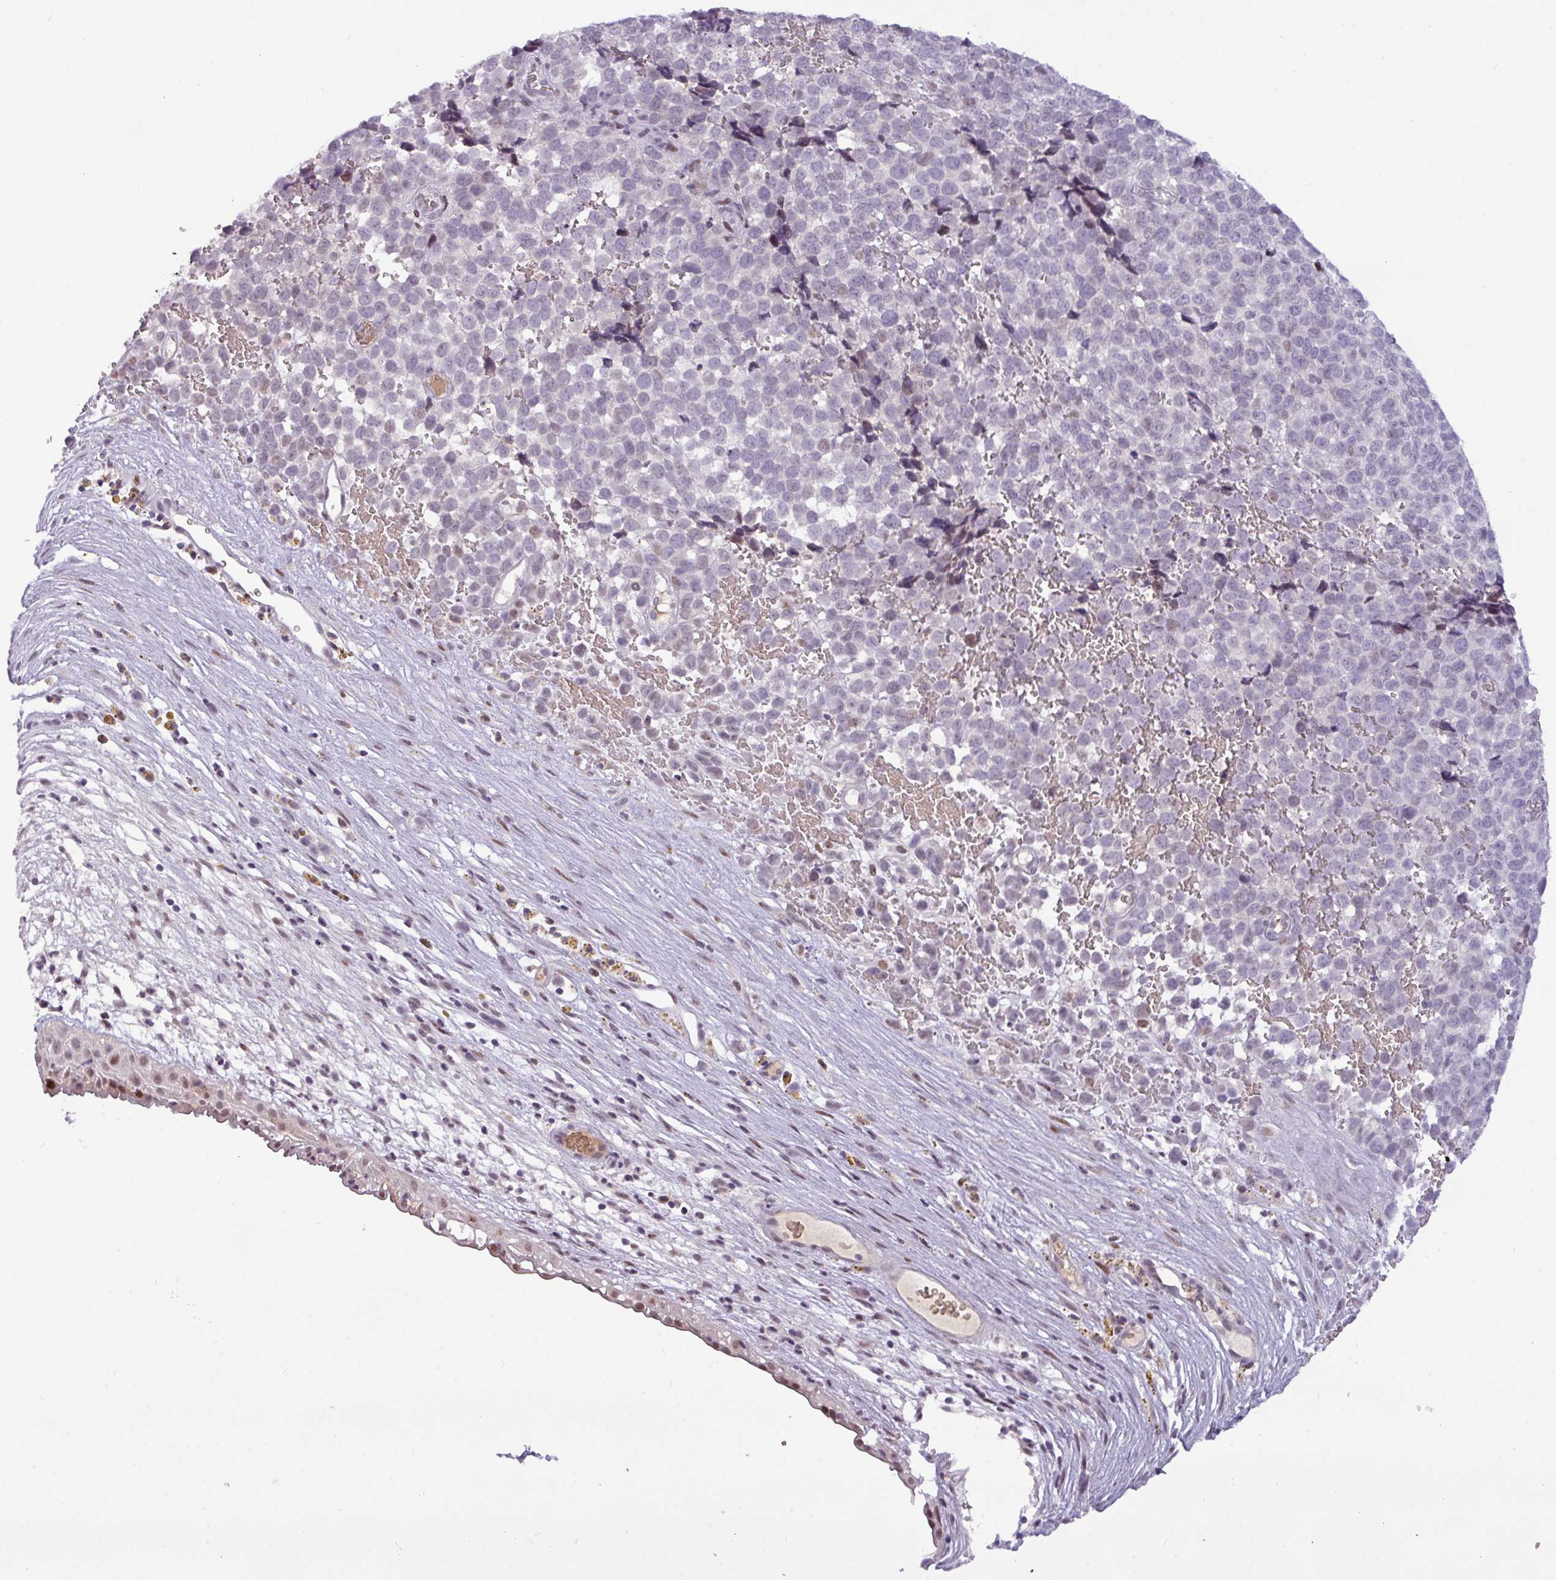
{"staining": {"intensity": "negative", "quantity": "none", "location": "none"}, "tissue": "melanoma", "cell_type": "Tumor cells", "image_type": "cancer", "snomed": [{"axis": "morphology", "description": "Malignant melanoma, NOS"}, {"axis": "topography", "description": "Nose, NOS"}], "caption": "This photomicrograph is of melanoma stained with immunohistochemistry (IHC) to label a protein in brown with the nuclei are counter-stained blue. There is no positivity in tumor cells.", "gene": "SLC66A2", "patient": {"sex": "female", "age": 48}}